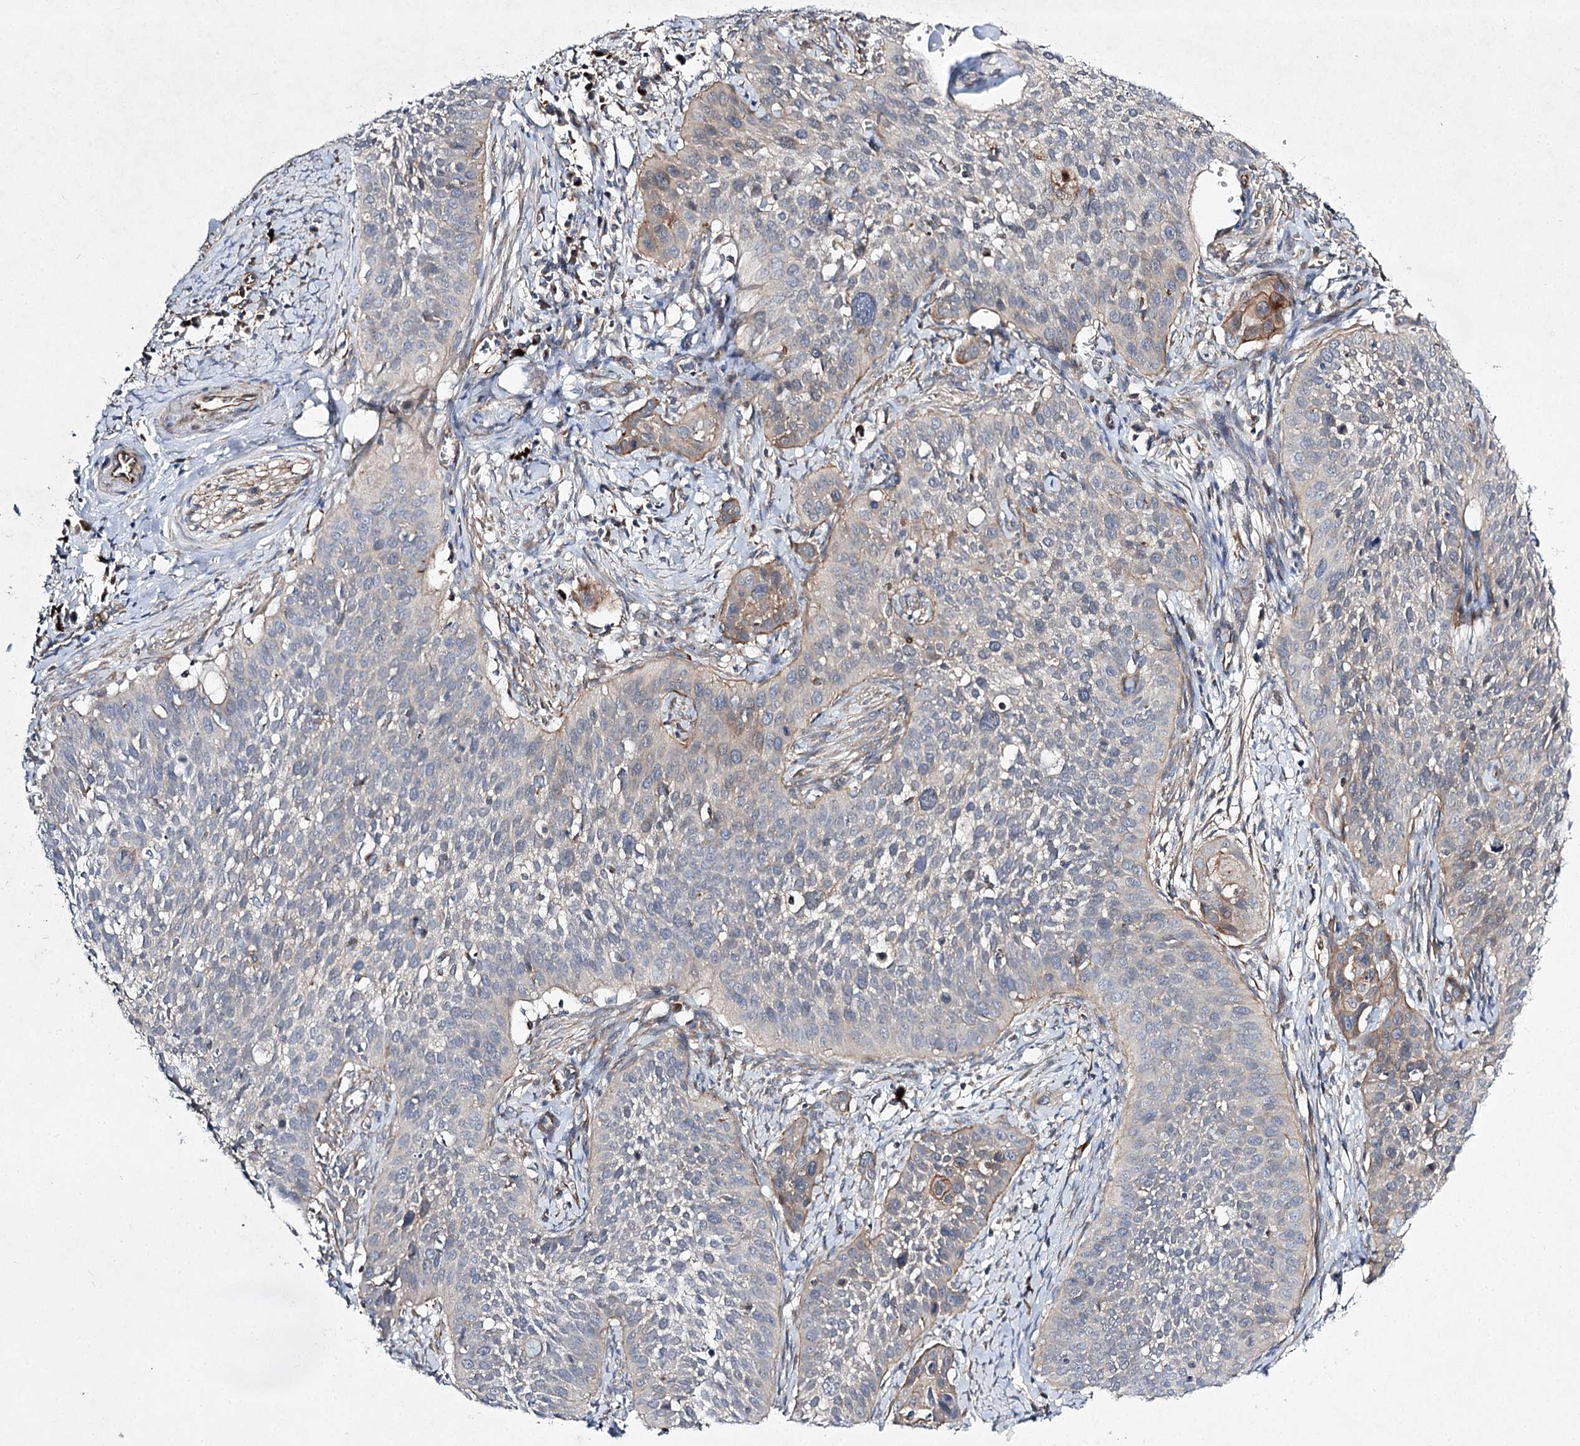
{"staining": {"intensity": "negative", "quantity": "none", "location": "none"}, "tissue": "cervical cancer", "cell_type": "Tumor cells", "image_type": "cancer", "snomed": [{"axis": "morphology", "description": "Squamous cell carcinoma, NOS"}, {"axis": "topography", "description": "Cervix"}], "caption": "Human cervical squamous cell carcinoma stained for a protein using immunohistochemistry (IHC) reveals no expression in tumor cells.", "gene": "KIAA0825", "patient": {"sex": "female", "age": 34}}